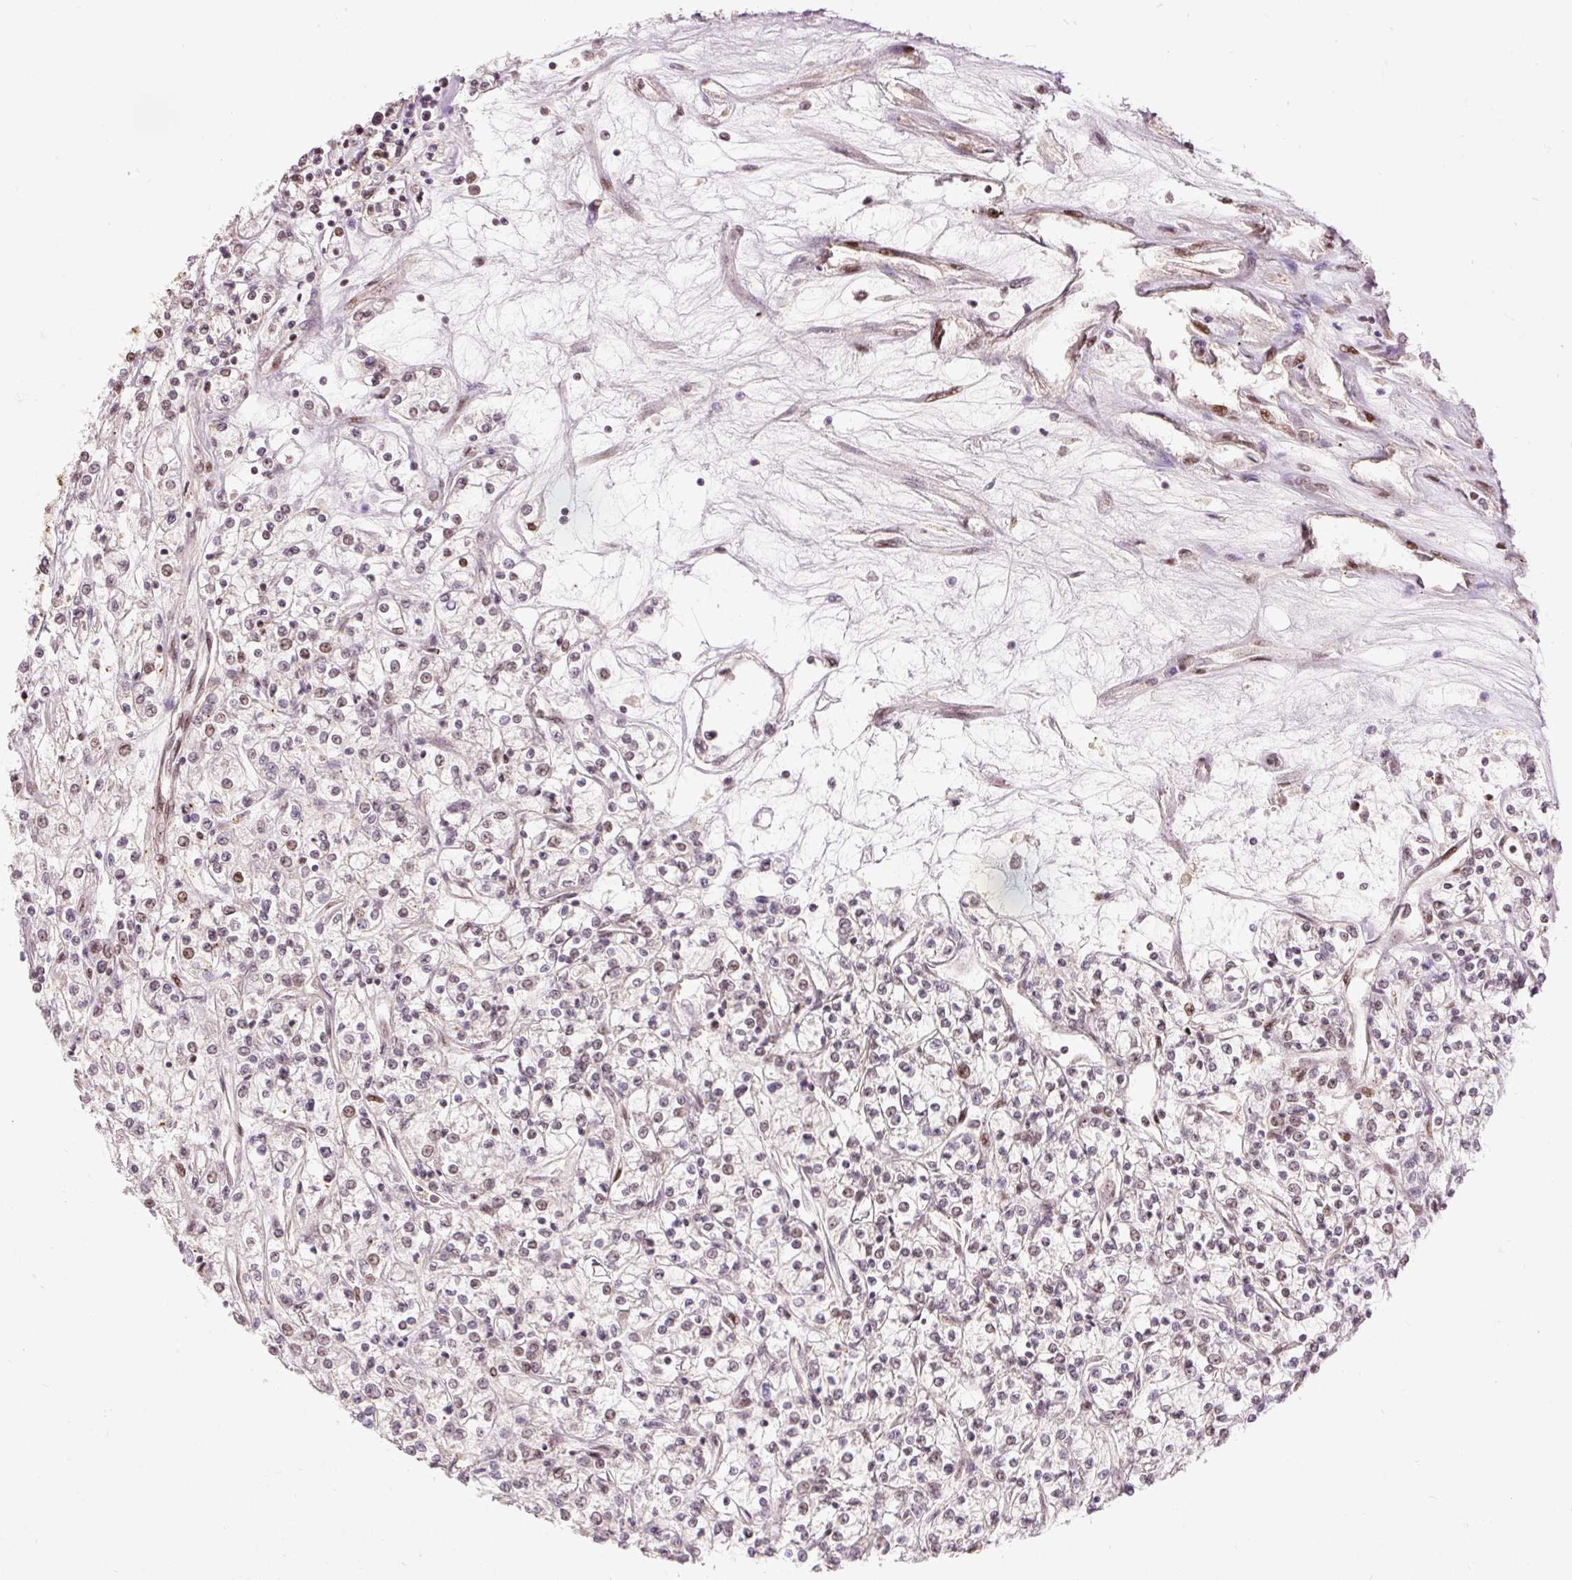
{"staining": {"intensity": "moderate", "quantity": "<25%", "location": "nuclear"}, "tissue": "renal cancer", "cell_type": "Tumor cells", "image_type": "cancer", "snomed": [{"axis": "morphology", "description": "Adenocarcinoma, NOS"}, {"axis": "topography", "description": "Kidney"}], "caption": "DAB (3,3'-diaminobenzidine) immunohistochemical staining of human renal cancer (adenocarcinoma) exhibits moderate nuclear protein expression in about <25% of tumor cells.", "gene": "ZBTB44", "patient": {"sex": "female", "age": 59}}